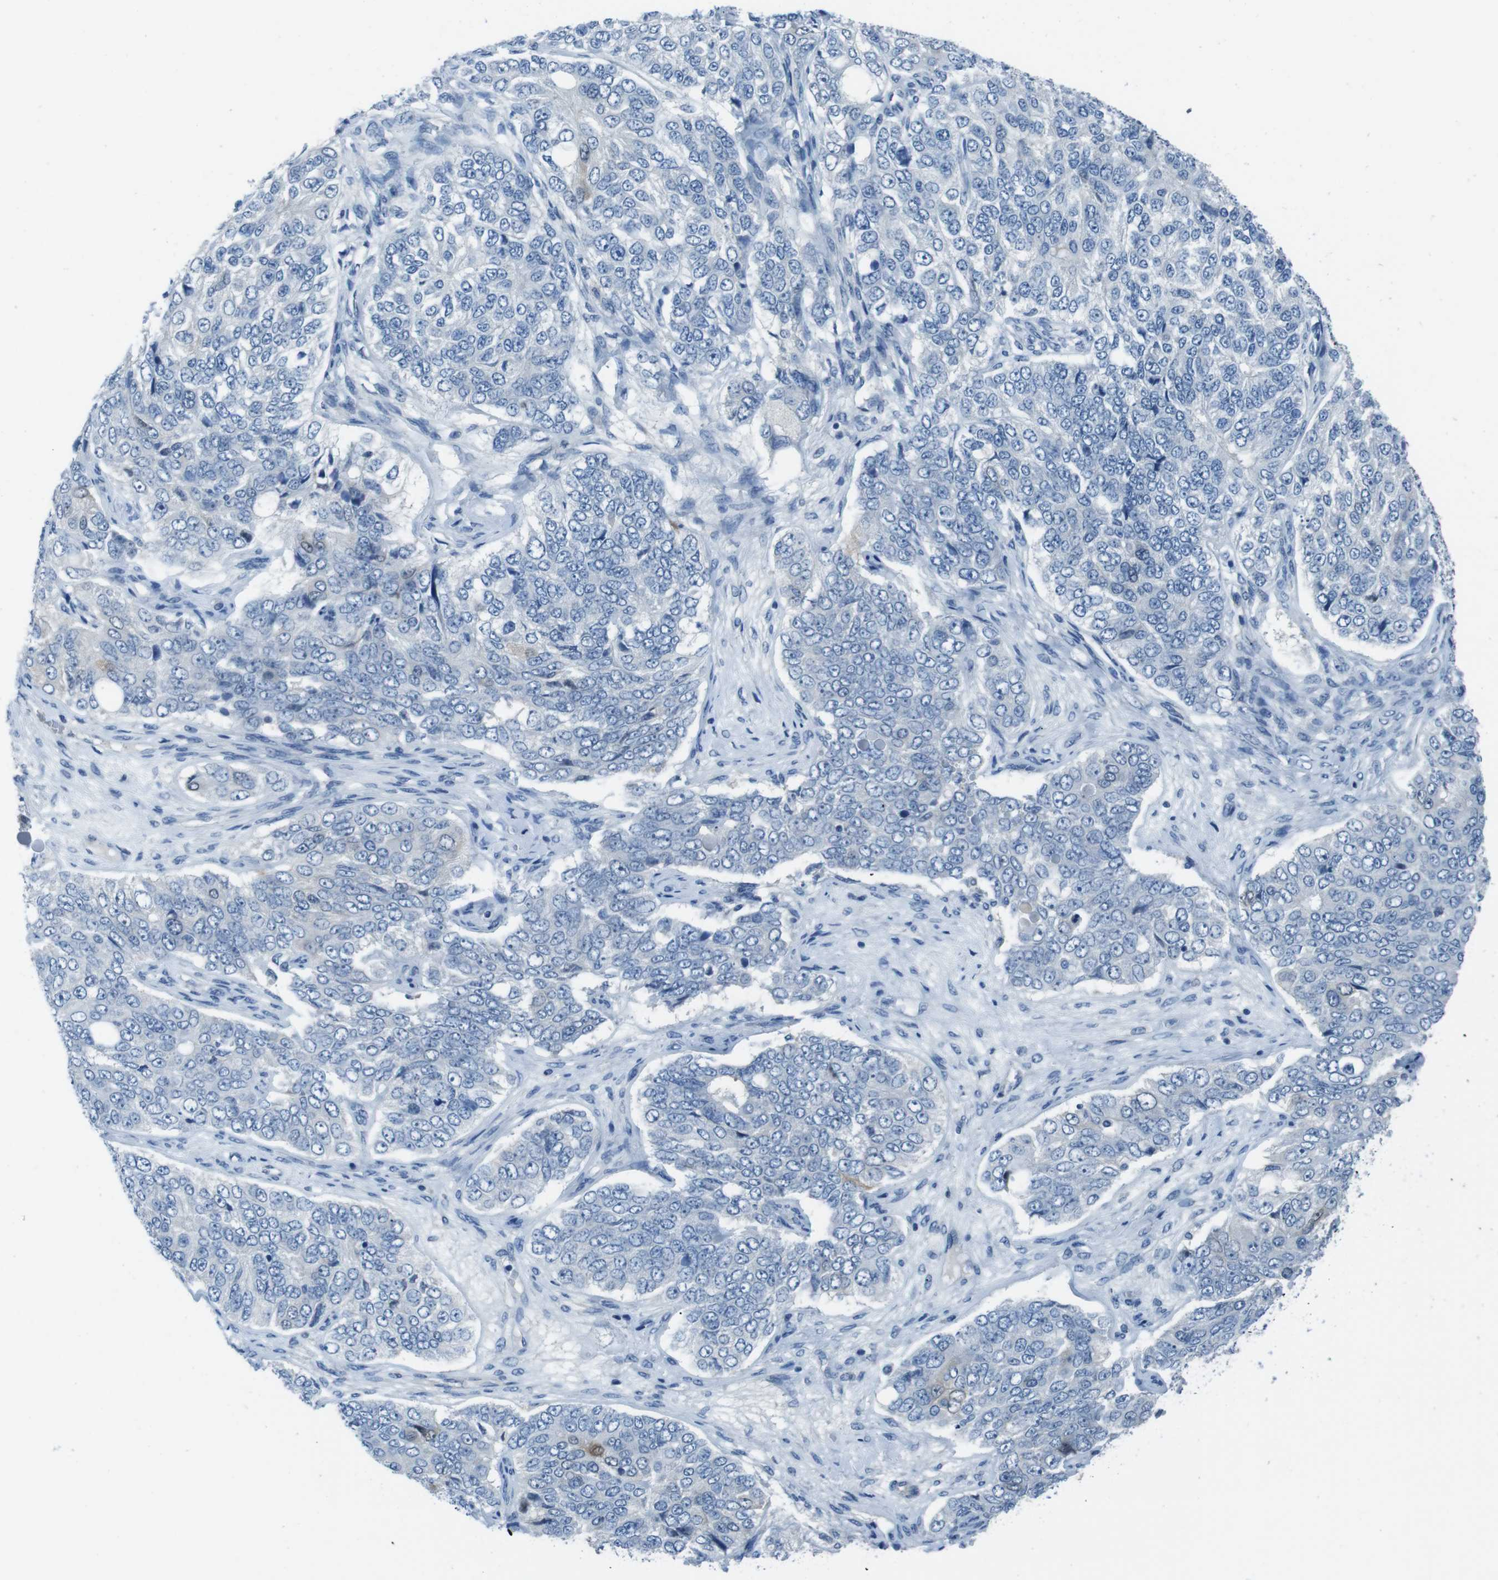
{"staining": {"intensity": "moderate", "quantity": "<25%", "location": "cytoplasmic/membranous,nuclear"}, "tissue": "ovarian cancer", "cell_type": "Tumor cells", "image_type": "cancer", "snomed": [{"axis": "morphology", "description": "Carcinoma, endometroid"}, {"axis": "topography", "description": "Ovary"}], "caption": "Endometroid carcinoma (ovarian) stained for a protein exhibits moderate cytoplasmic/membranous and nuclear positivity in tumor cells. Using DAB (3,3'-diaminobenzidine) (brown) and hematoxylin (blue) stains, captured at high magnification using brightfield microscopy.", "gene": "NANOS2", "patient": {"sex": "female", "age": 51}}